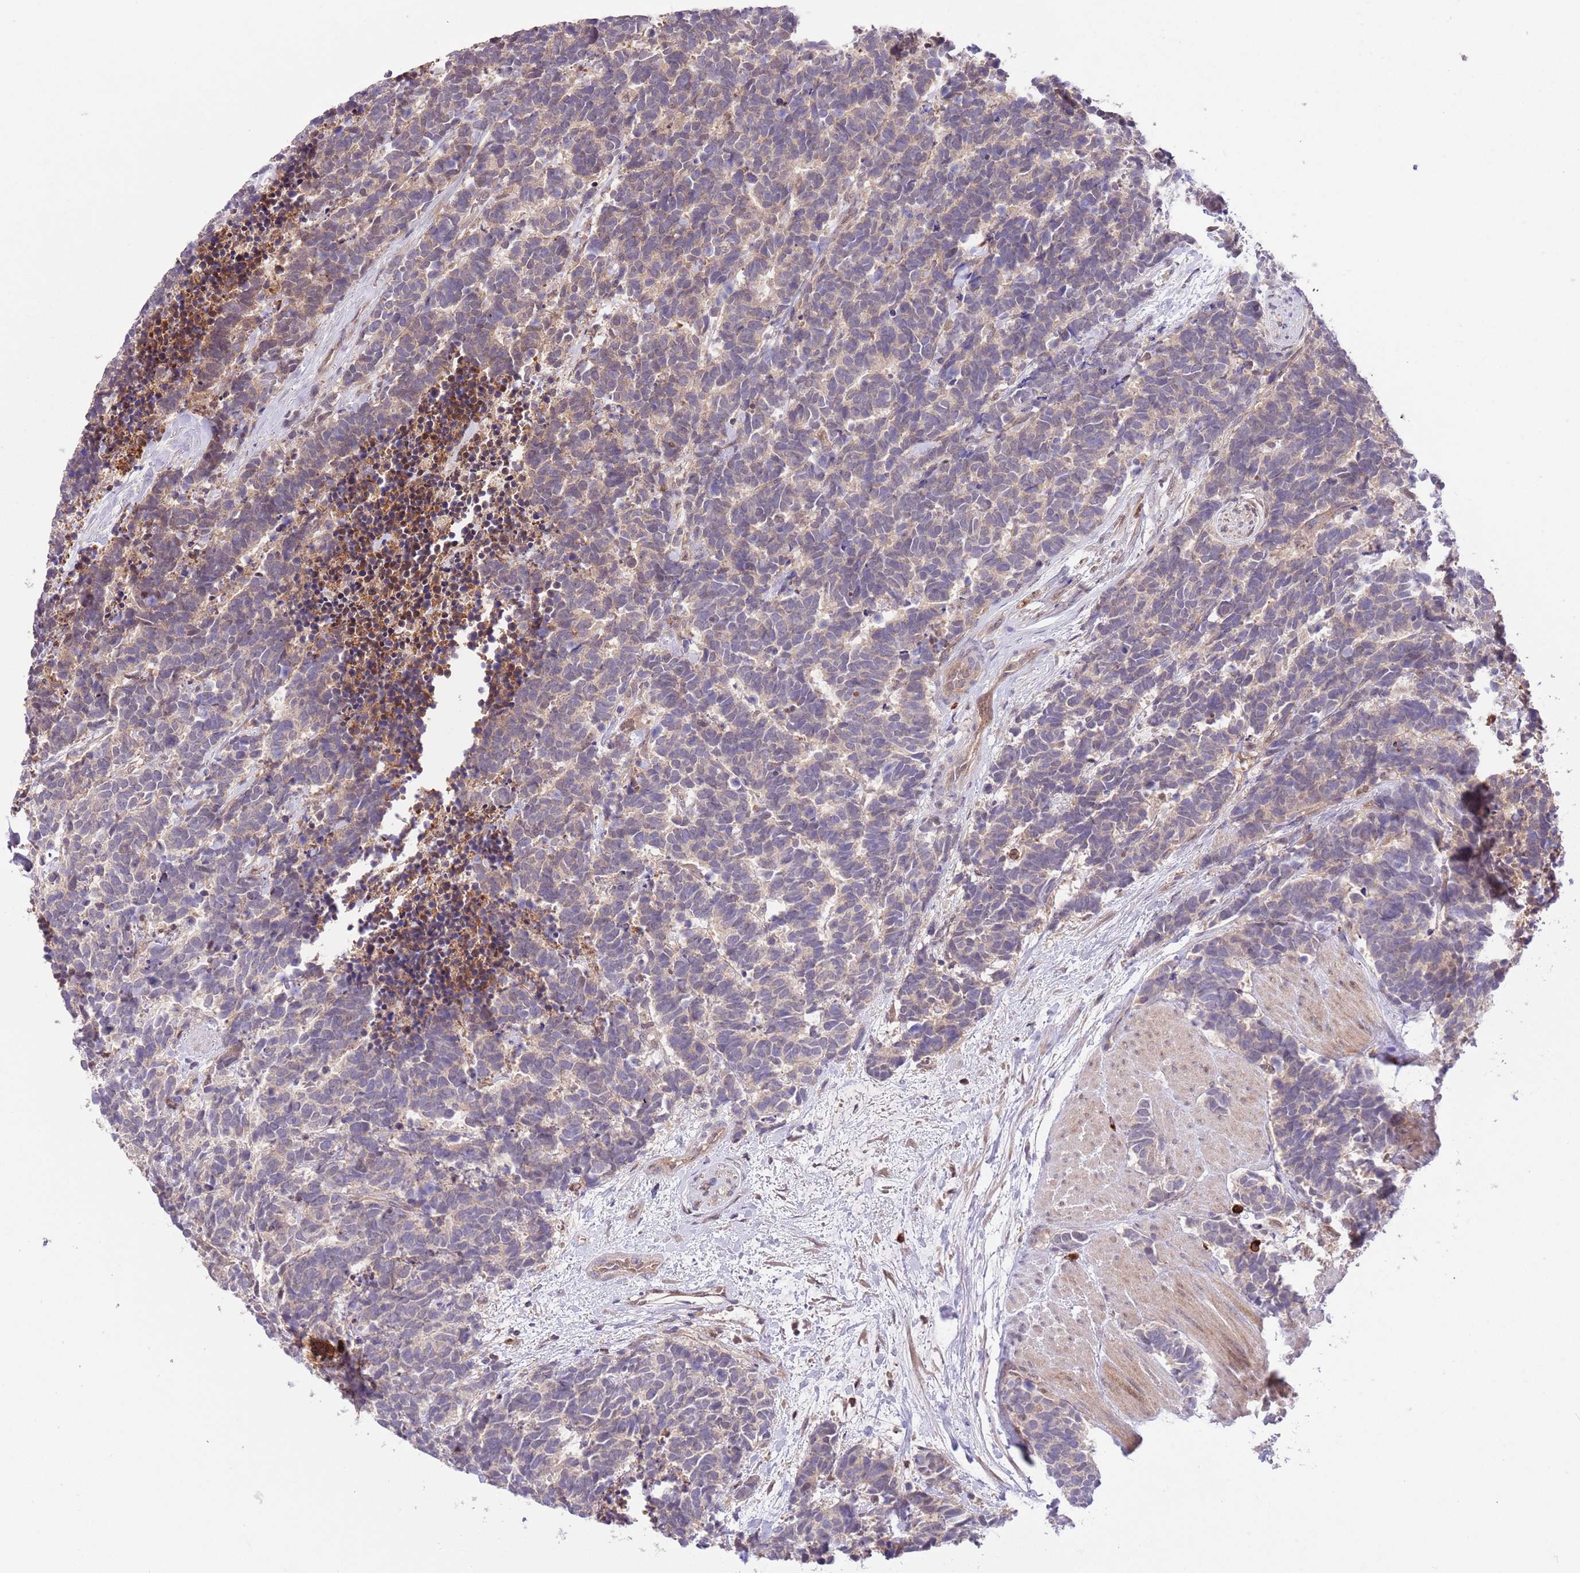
{"staining": {"intensity": "weak", "quantity": "25%-75%", "location": "cytoplasmic/membranous"}, "tissue": "carcinoid", "cell_type": "Tumor cells", "image_type": "cancer", "snomed": [{"axis": "morphology", "description": "Carcinoma, NOS"}, {"axis": "morphology", "description": "Carcinoid, malignant, NOS"}, {"axis": "topography", "description": "Prostate"}], "caption": "The photomicrograph reveals immunohistochemical staining of carcinoid. There is weak cytoplasmic/membranous staining is present in about 25%-75% of tumor cells.", "gene": "HDHD2", "patient": {"sex": "male", "age": 57}}